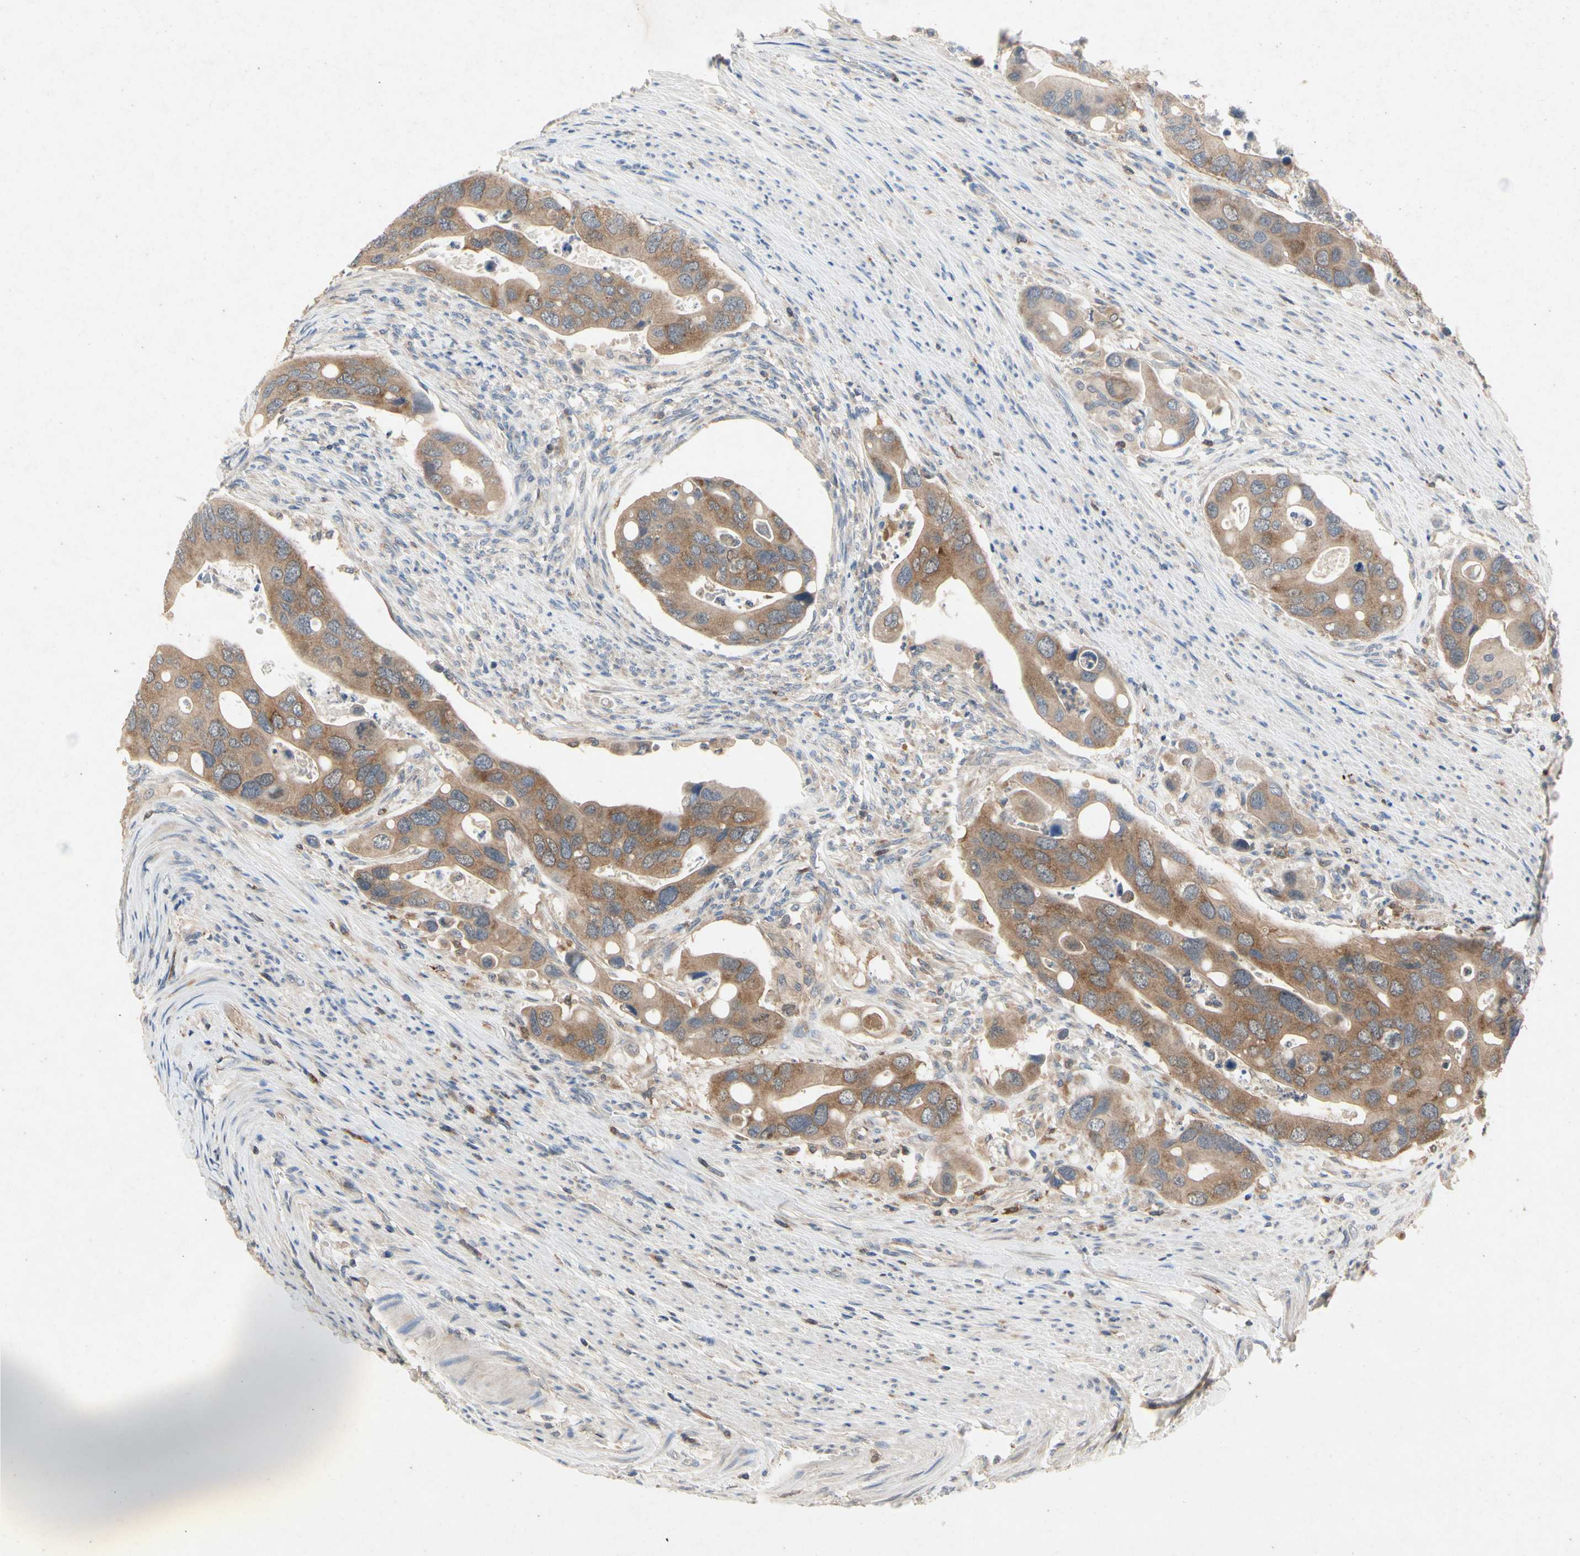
{"staining": {"intensity": "moderate", "quantity": ">75%", "location": "cytoplasmic/membranous"}, "tissue": "colorectal cancer", "cell_type": "Tumor cells", "image_type": "cancer", "snomed": [{"axis": "morphology", "description": "Adenocarcinoma, NOS"}, {"axis": "topography", "description": "Rectum"}], "caption": "Colorectal cancer (adenocarcinoma) stained for a protein (brown) displays moderate cytoplasmic/membranous positive positivity in approximately >75% of tumor cells.", "gene": "RPS6KA1", "patient": {"sex": "female", "age": 57}}